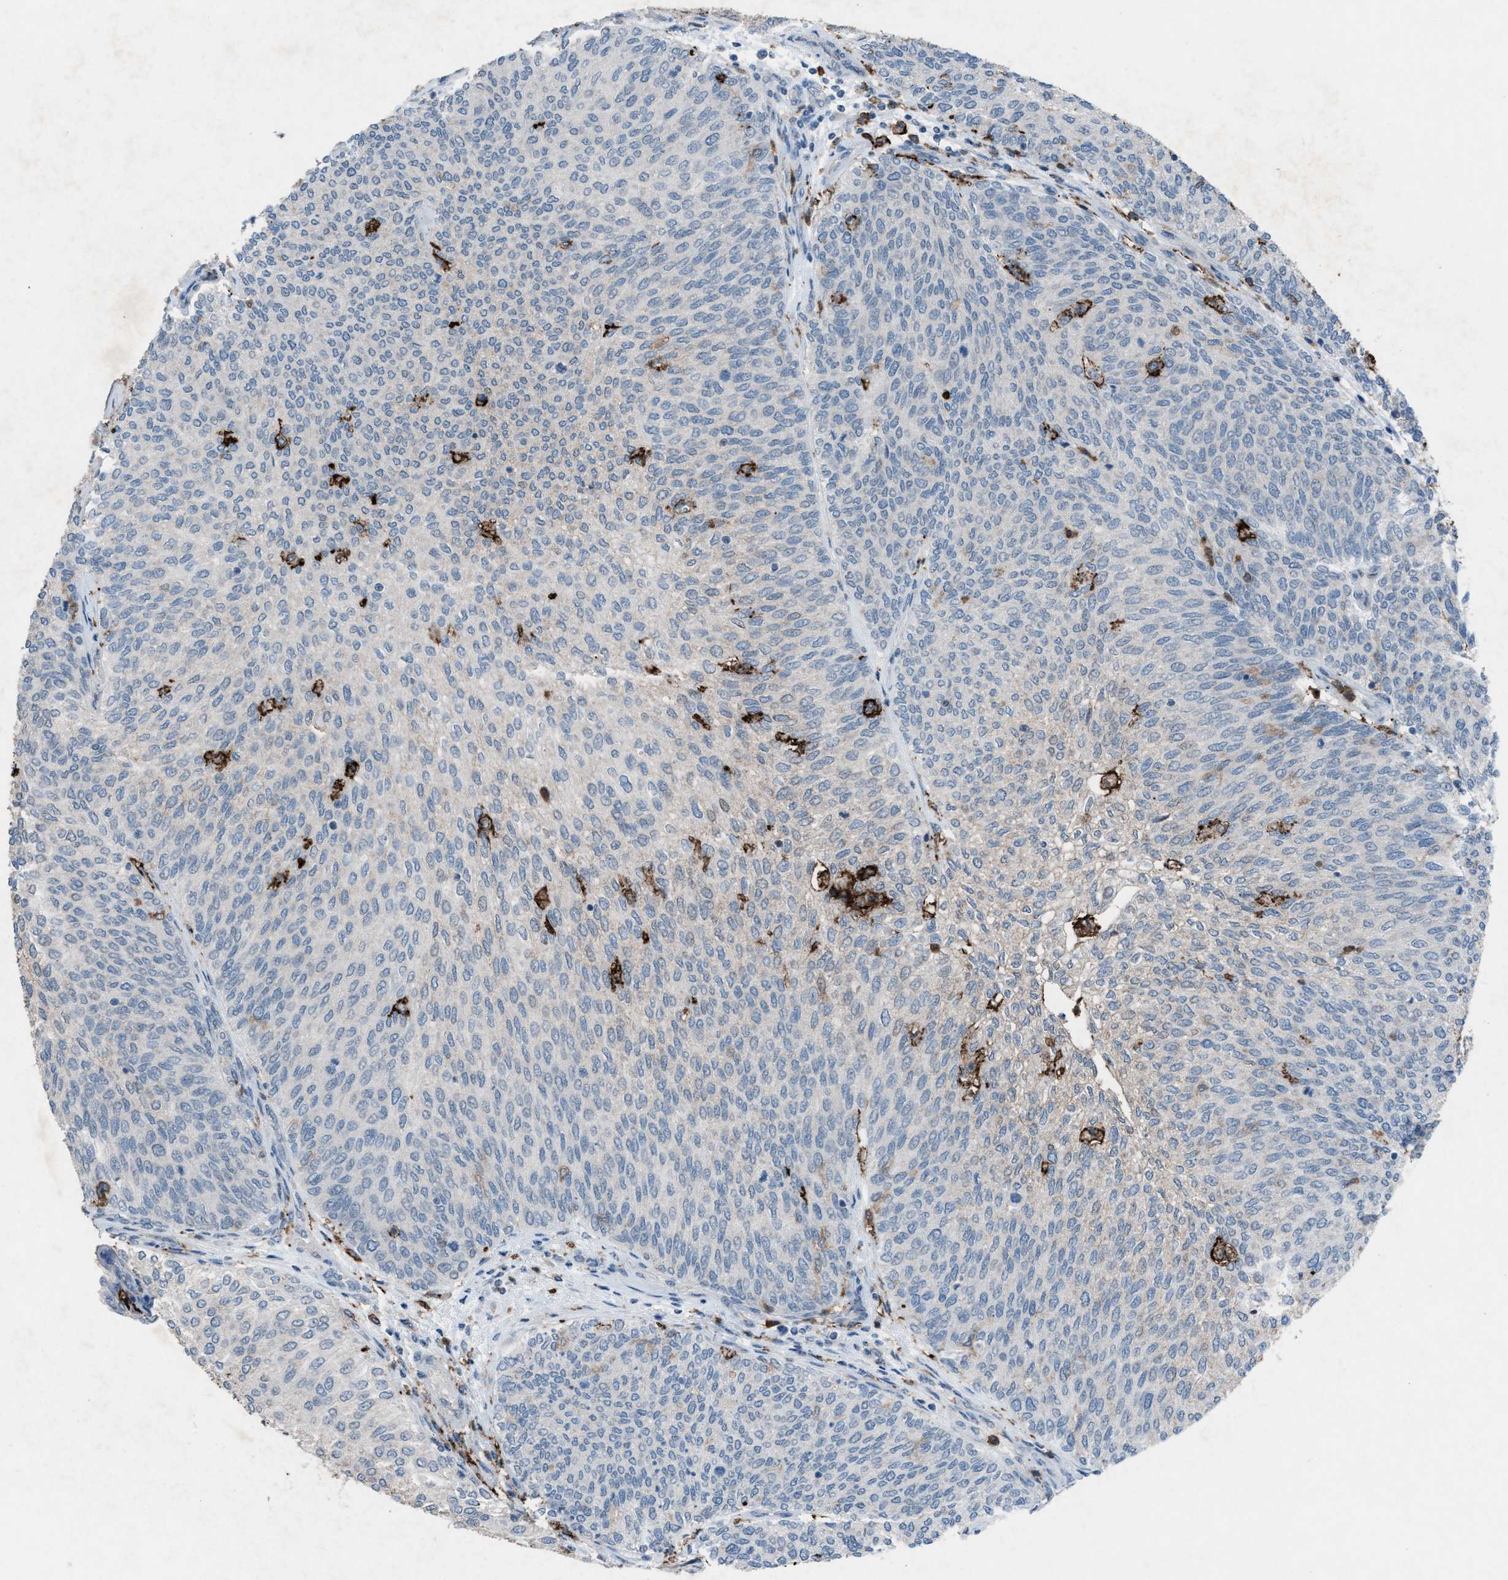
{"staining": {"intensity": "negative", "quantity": "none", "location": "none"}, "tissue": "urothelial cancer", "cell_type": "Tumor cells", "image_type": "cancer", "snomed": [{"axis": "morphology", "description": "Urothelial carcinoma, Low grade"}, {"axis": "topography", "description": "Urinary bladder"}], "caption": "Image shows no significant protein expression in tumor cells of urothelial cancer.", "gene": "FCER1G", "patient": {"sex": "female", "age": 79}}